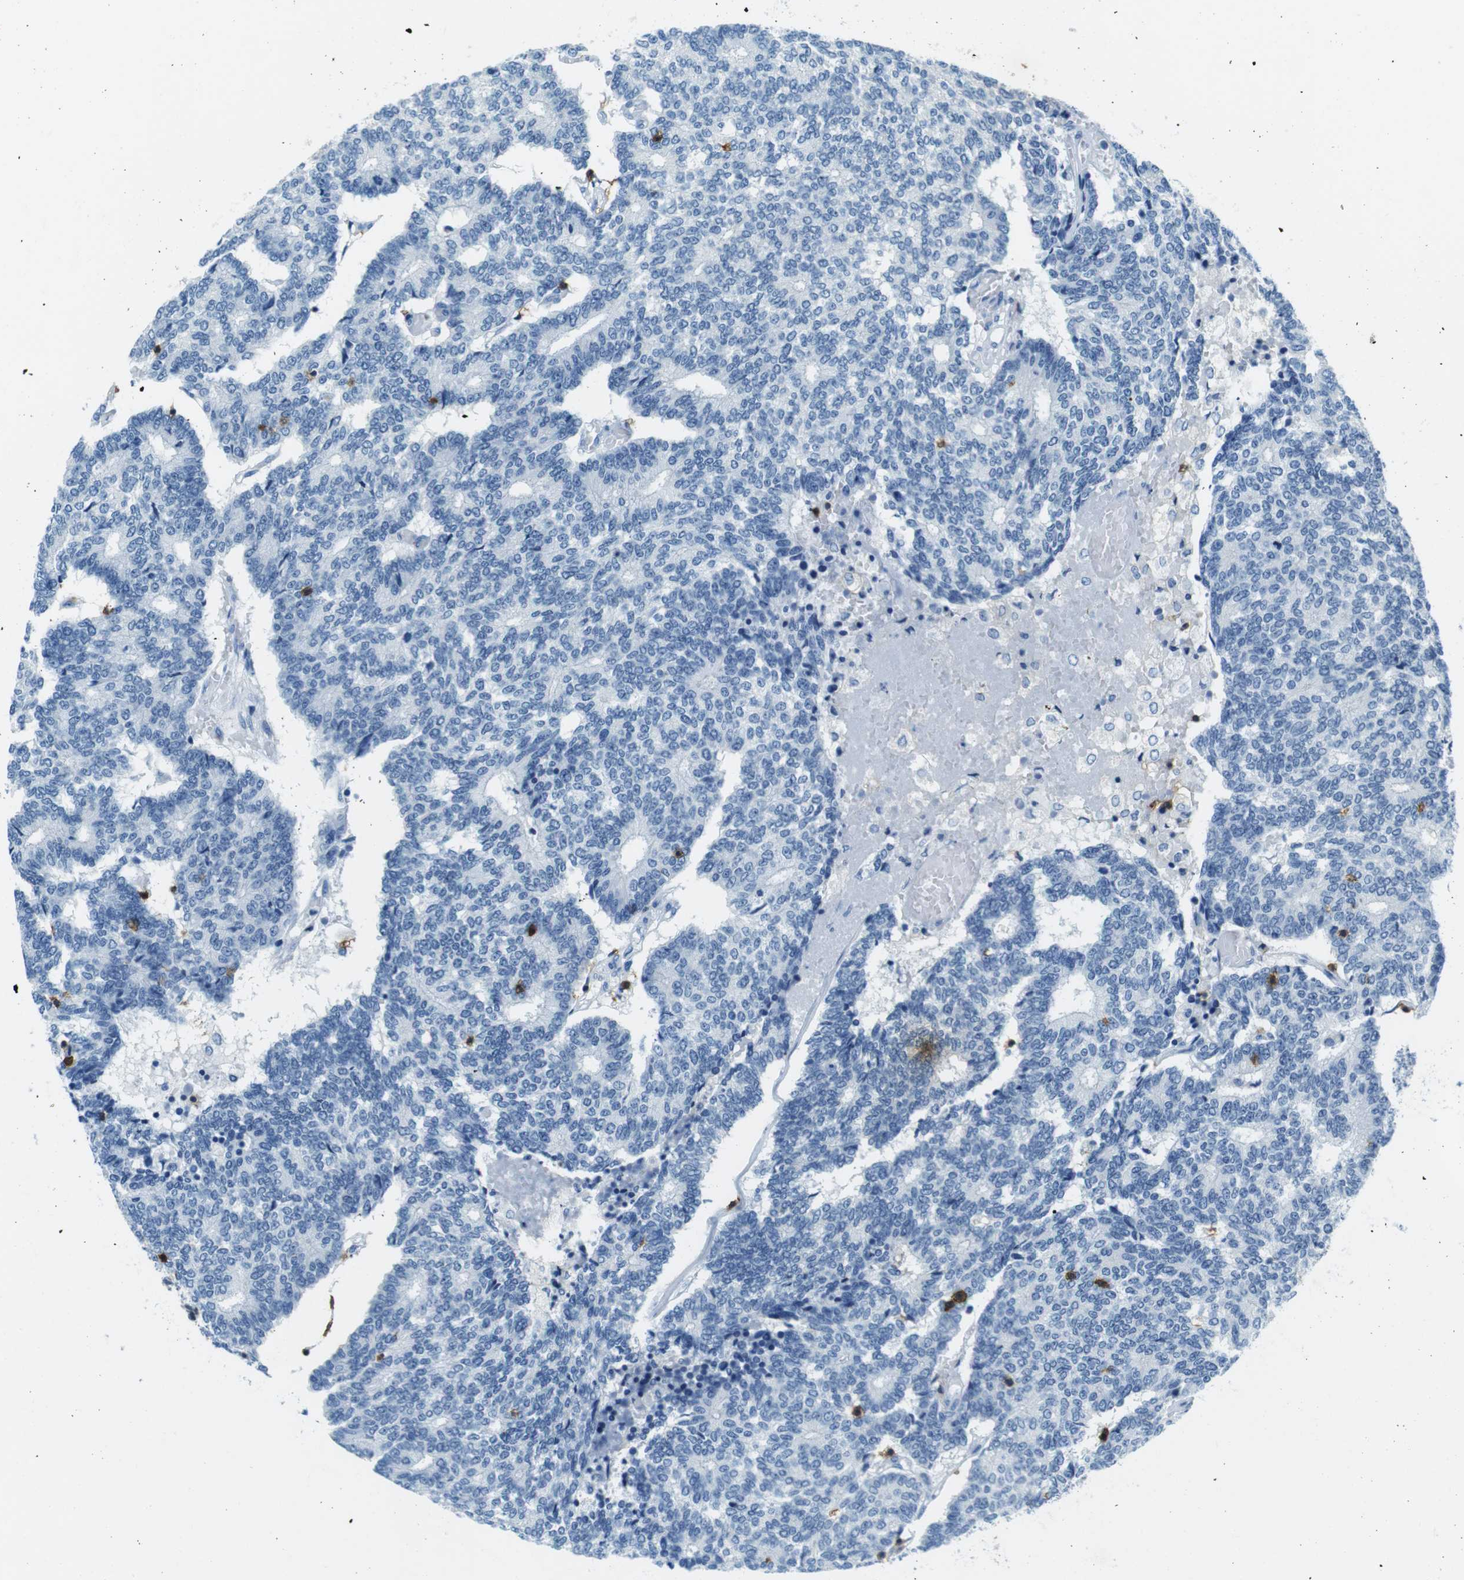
{"staining": {"intensity": "negative", "quantity": "none", "location": "none"}, "tissue": "prostate cancer", "cell_type": "Tumor cells", "image_type": "cancer", "snomed": [{"axis": "morphology", "description": "Normal tissue, NOS"}, {"axis": "morphology", "description": "Adenocarcinoma, High grade"}, {"axis": "topography", "description": "Prostate"}, {"axis": "topography", "description": "Seminal veicle"}], "caption": "Immunohistochemistry (IHC) micrograph of neoplastic tissue: human prostate adenocarcinoma (high-grade) stained with DAB (3,3'-diaminobenzidine) reveals no significant protein expression in tumor cells.", "gene": "LAT", "patient": {"sex": "male", "age": 55}}